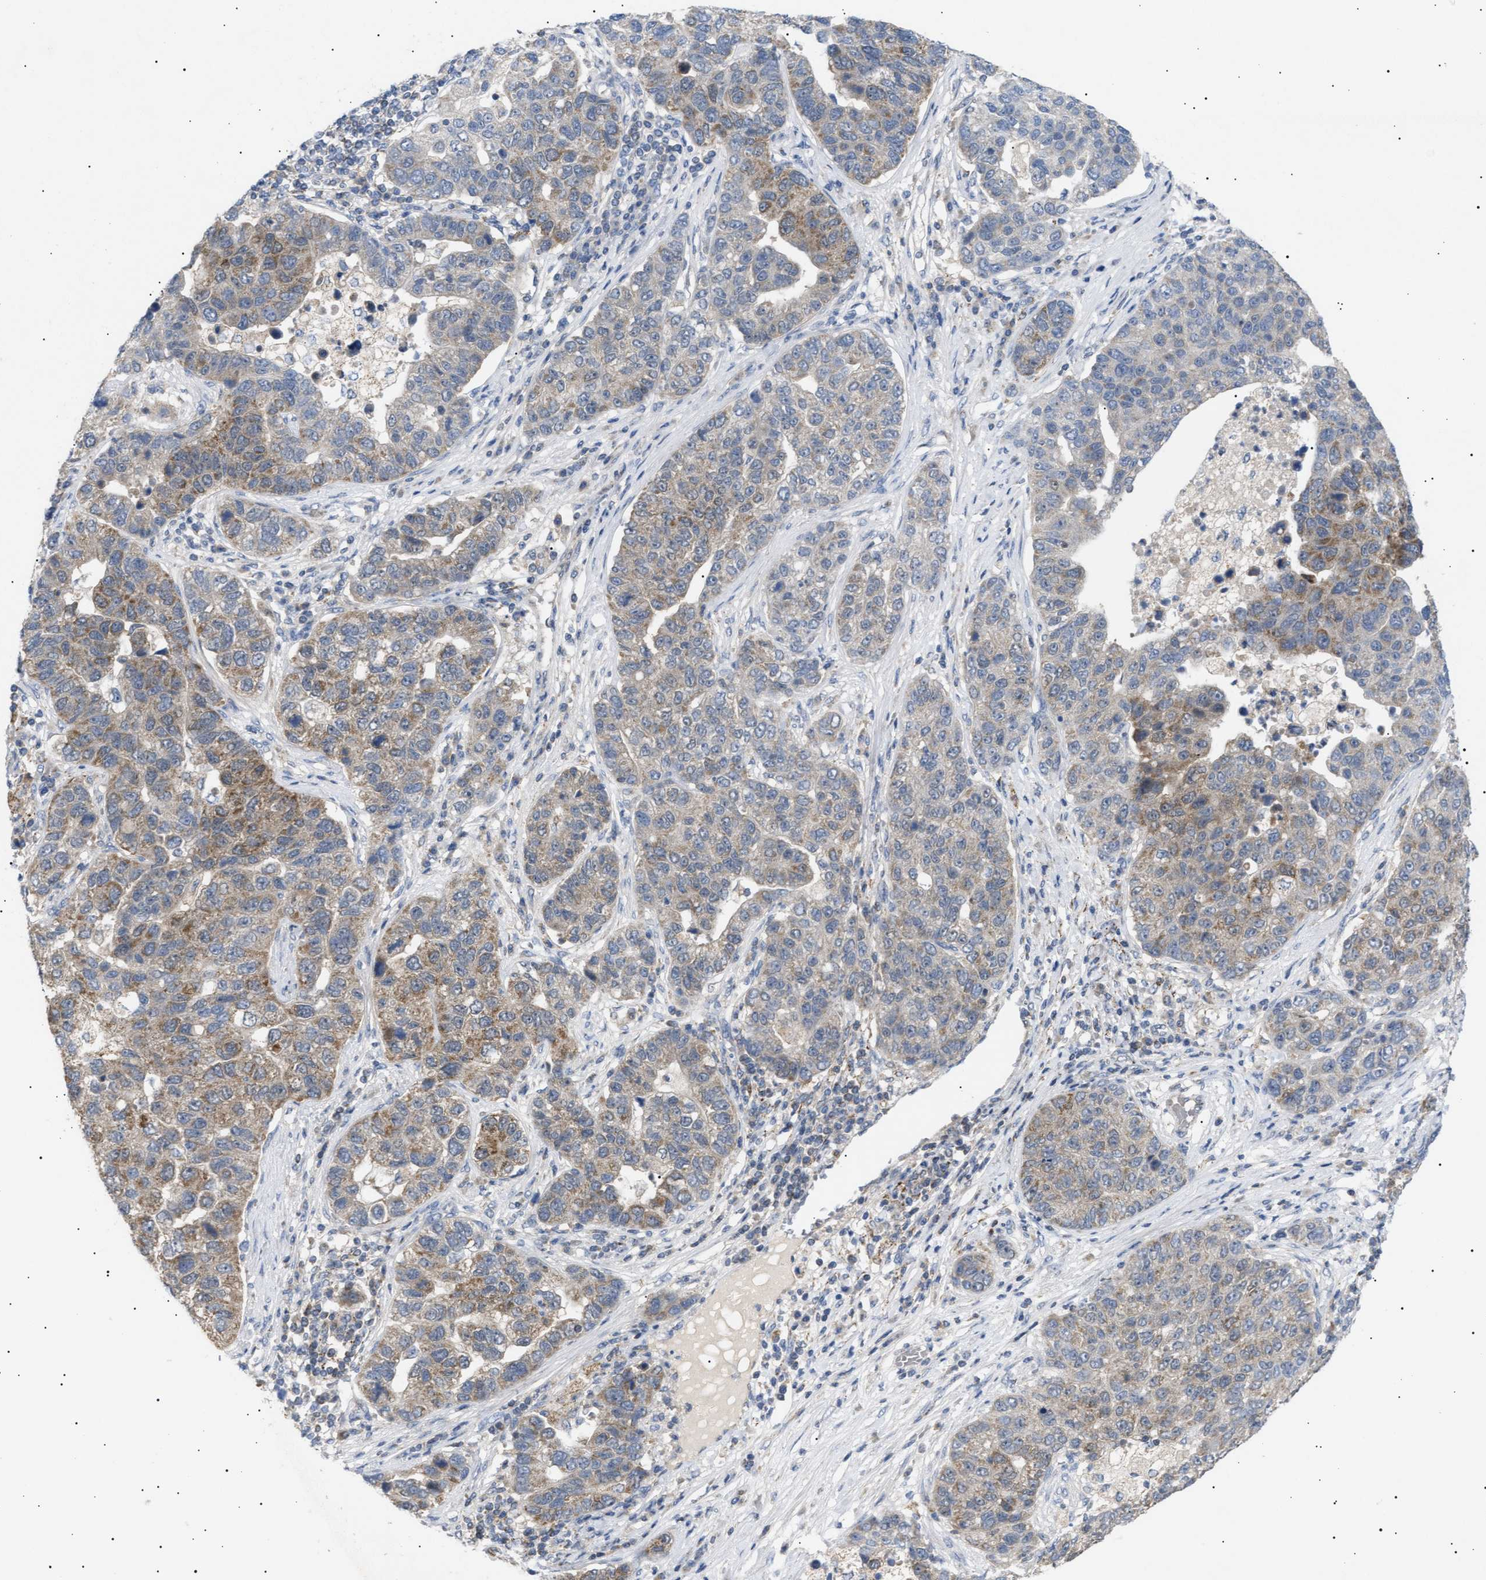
{"staining": {"intensity": "moderate", "quantity": "25%-75%", "location": "cytoplasmic/membranous"}, "tissue": "pancreatic cancer", "cell_type": "Tumor cells", "image_type": "cancer", "snomed": [{"axis": "morphology", "description": "Adenocarcinoma, NOS"}, {"axis": "topography", "description": "Pancreas"}], "caption": "Human adenocarcinoma (pancreatic) stained for a protein (brown) shows moderate cytoplasmic/membranous positive expression in approximately 25%-75% of tumor cells.", "gene": "SIRT5", "patient": {"sex": "female", "age": 61}}